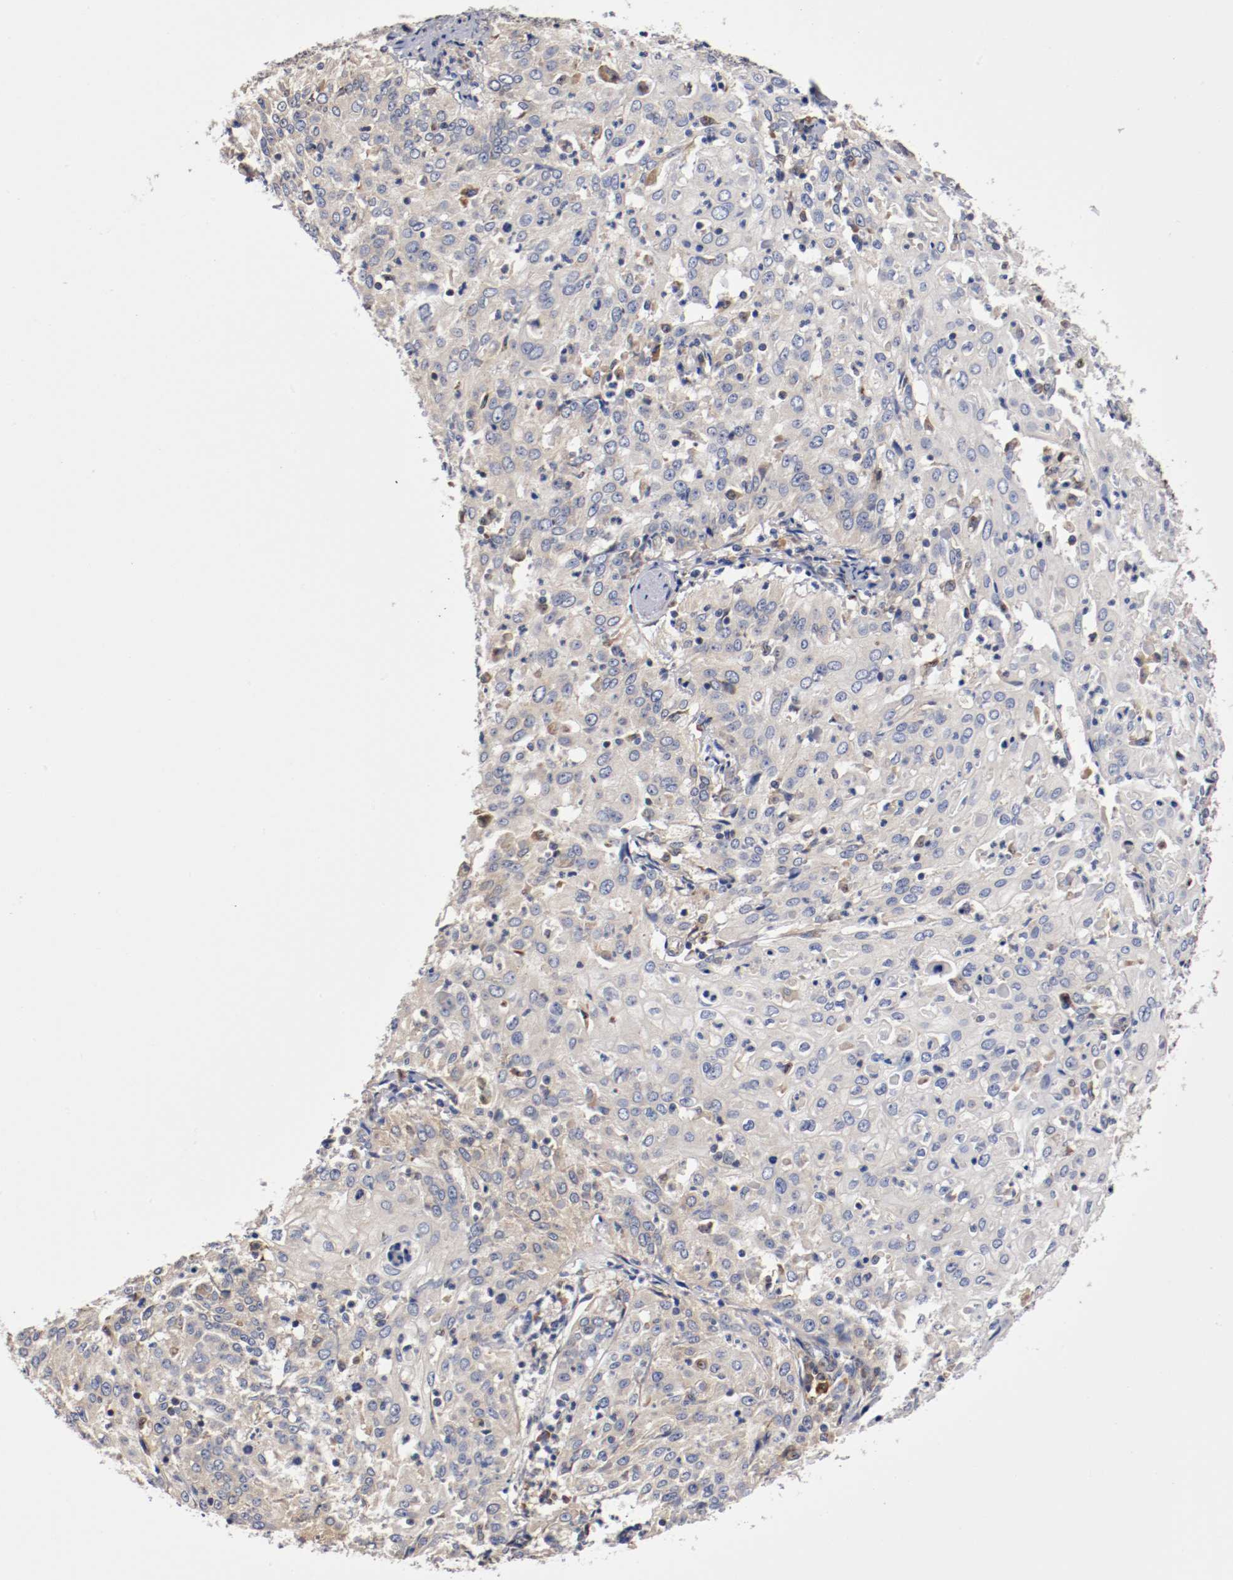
{"staining": {"intensity": "weak", "quantity": ">75%", "location": "cytoplasmic/membranous"}, "tissue": "cervical cancer", "cell_type": "Tumor cells", "image_type": "cancer", "snomed": [{"axis": "morphology", "description": "Squamous cell carcinoma, NOS"}, {"axis": "topography", "description": "Cervix"}], "caption": "Tumor cells demonstrate low levels of weak cytoplasmic/membranous positivity in approximately >75% of cells in human cervical cancer.", "gene": "TNFSF13", "patient": {"sex": "female", "age": 39}}